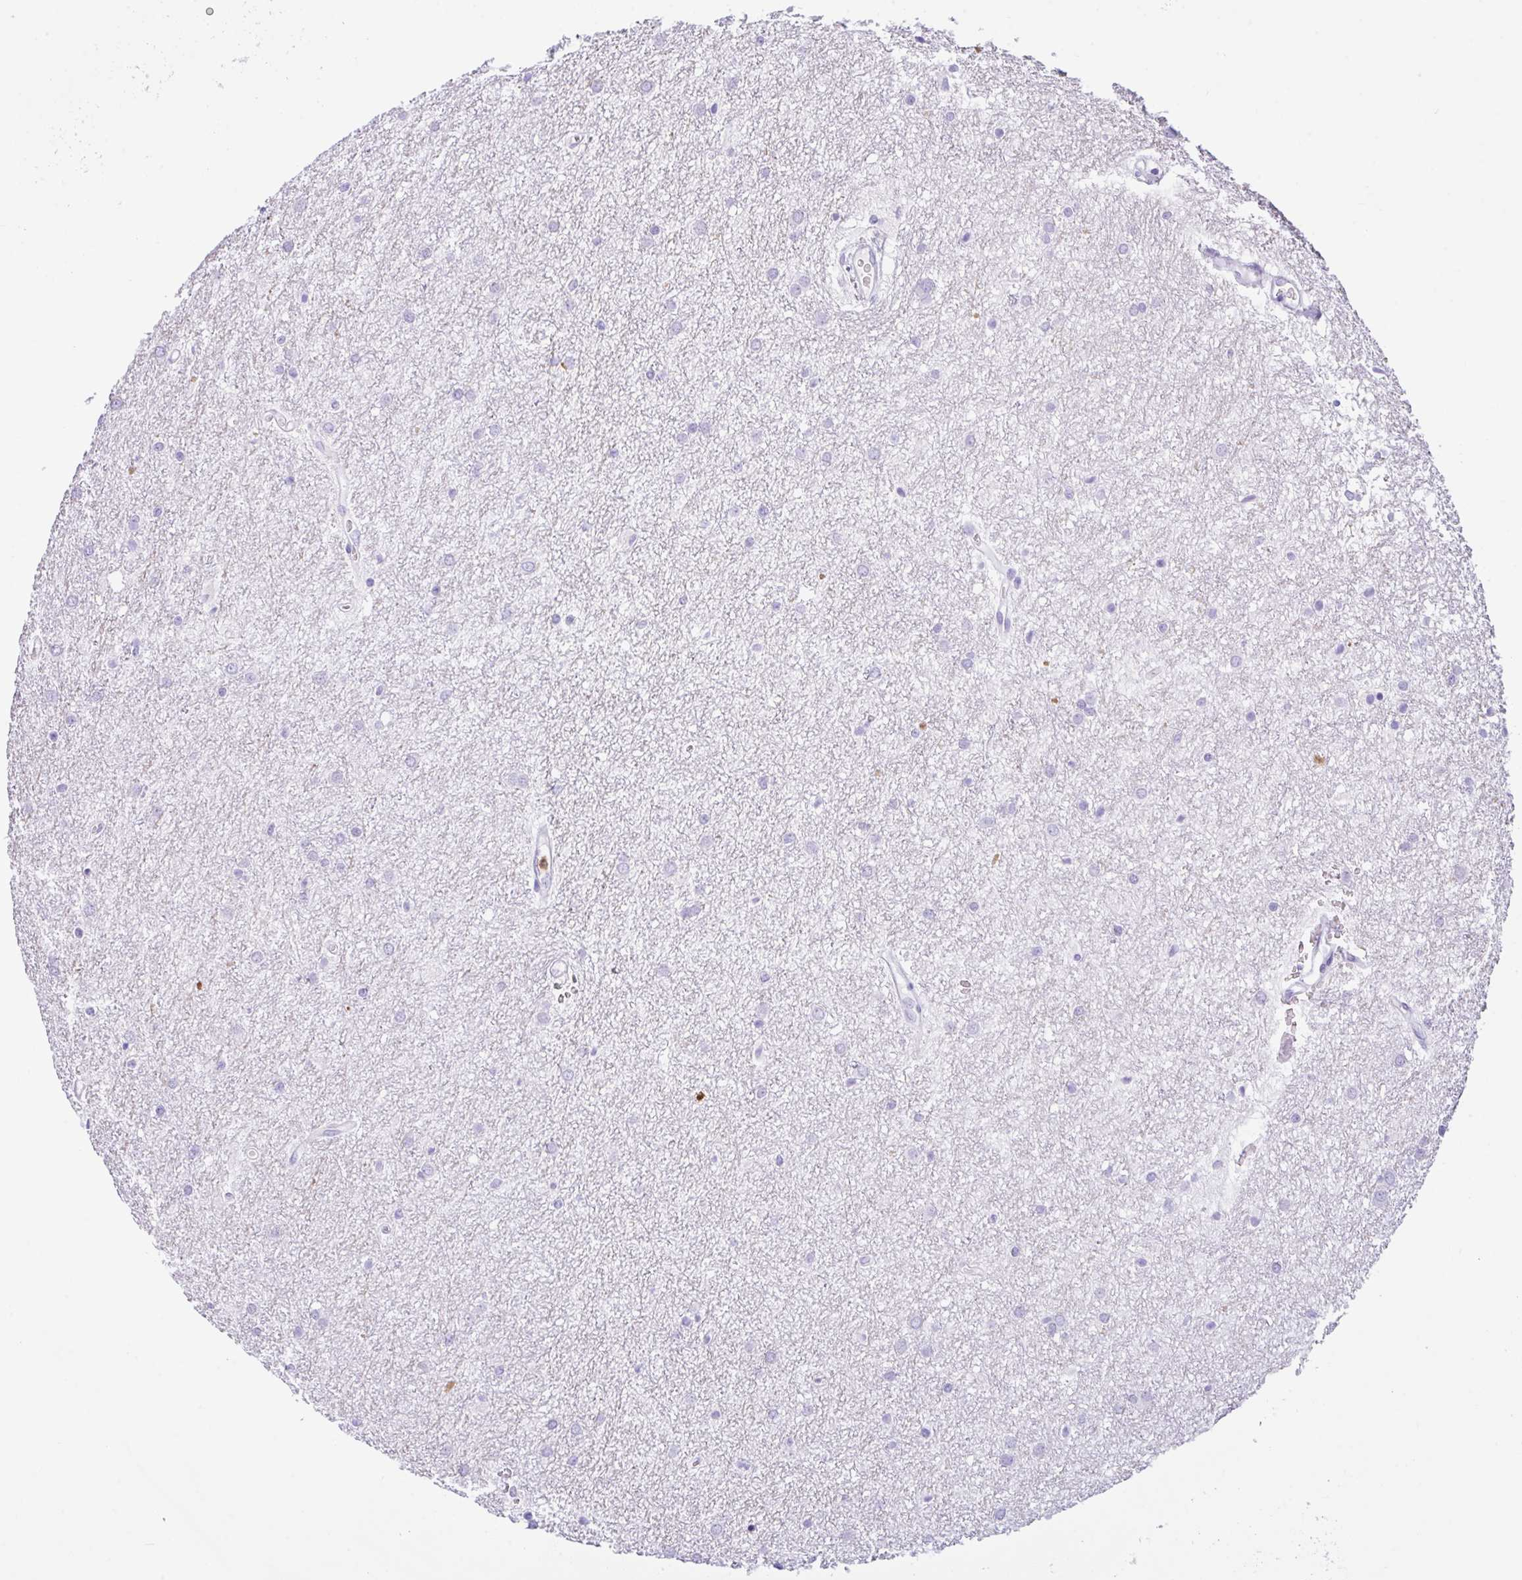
{"staining": {"intensity": "negative", "quantity": "none", "location": "none"}, "tissue": "glioma", "cell_type": "Tumor cells", "image_type": "cancer", "snomed": [{"axis": "morphology", "description": "Glioma, malignant, Low grade"}, {"axis": "topography", "description": "Cerebellum"}], "caption": "High magnification brightfield microscopy of glioma stained with DAB (3,3'-diaminobenzidine) (brown) and counterstained with hematoxylin (blue): tumor cells show no significant staining. (DAB immunohistochemistry (IHC) with hematoxylin counter stain).", "gene": "NCF1", "patient": {"sex": "female", "age": 5}}